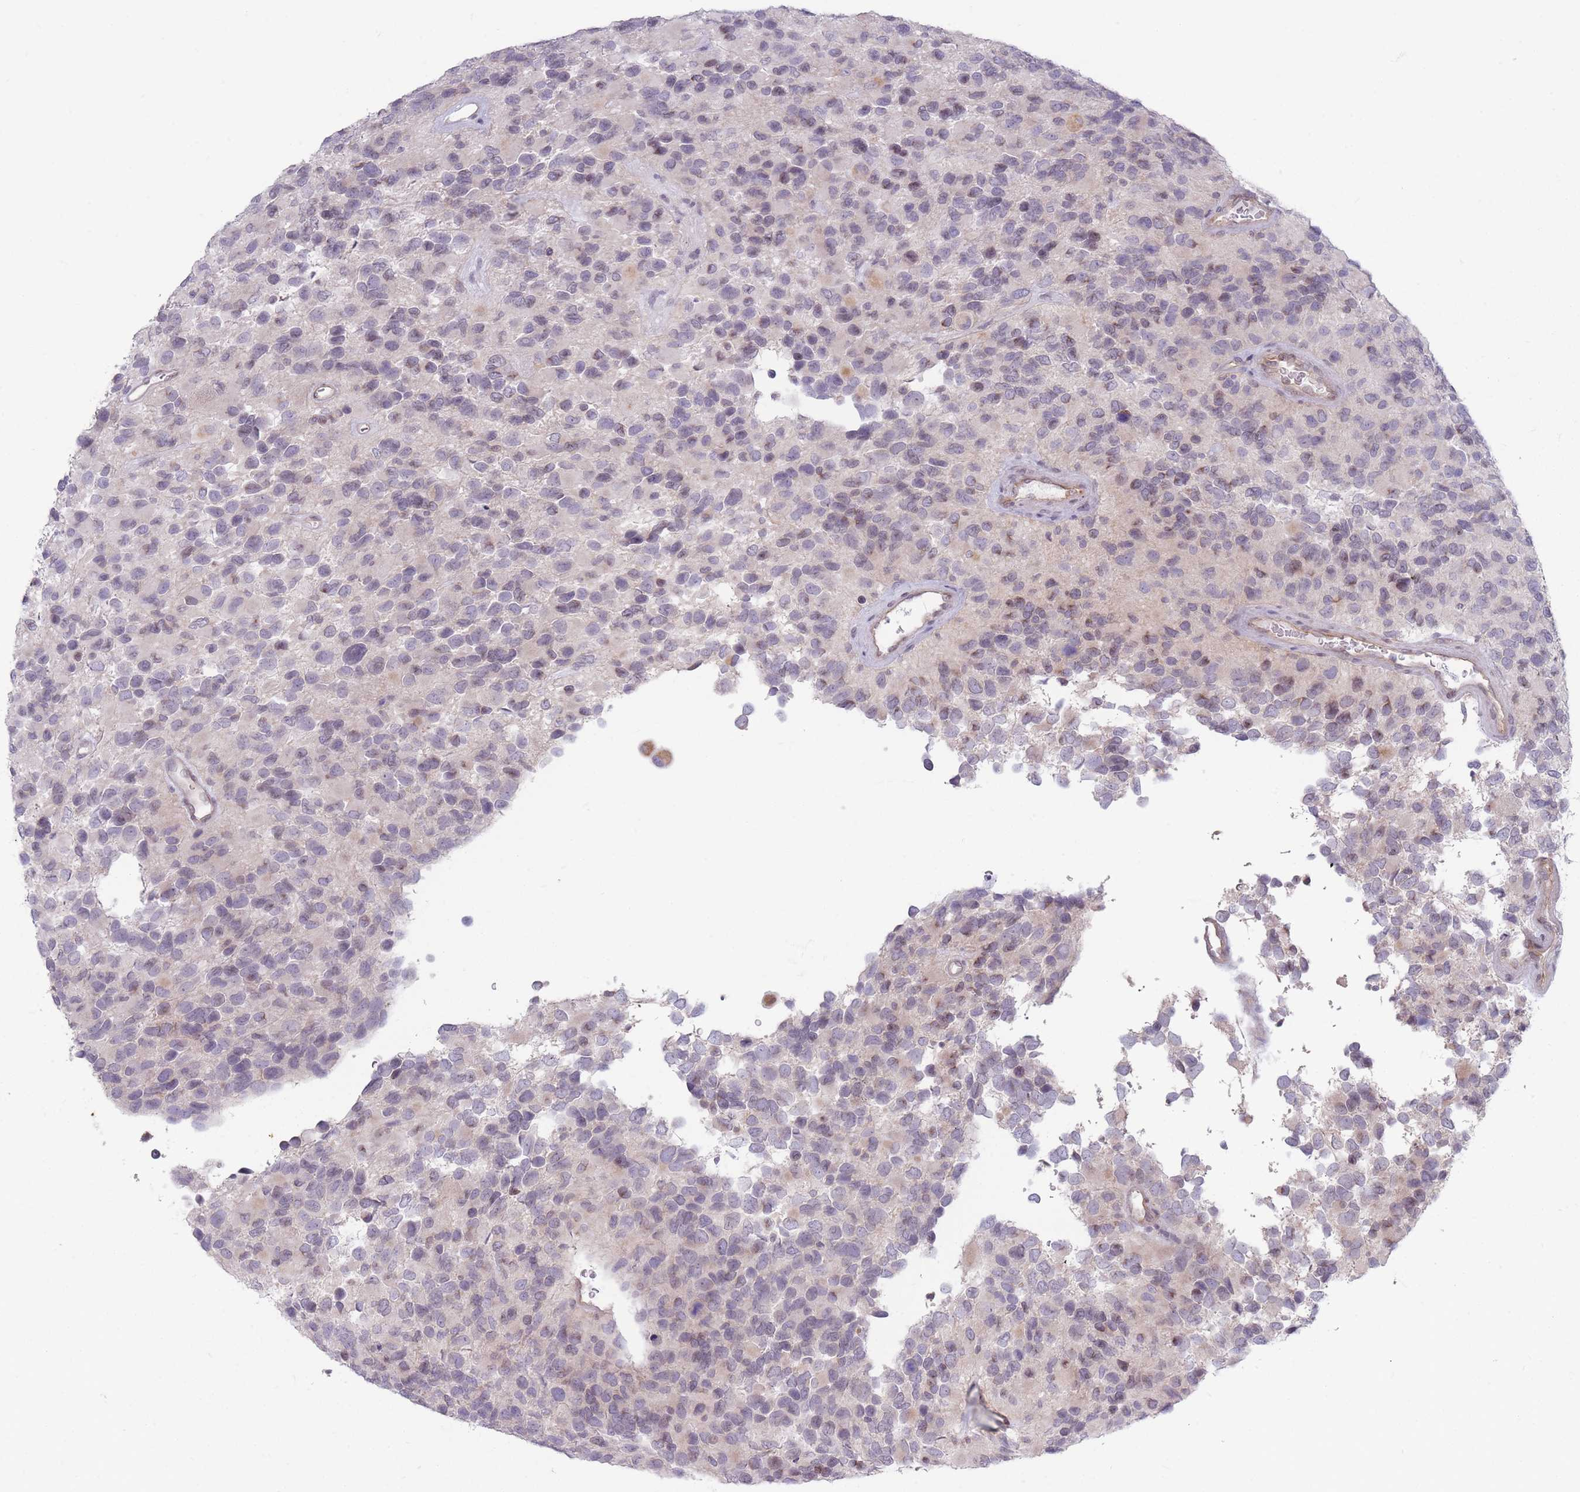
{"staining": {"intensity": "negative", "quantity": "none", "location": "none"}, "tissue": "glioma", "cell_type": "Tumor cells", "image_type": "cancer", "snomed": [{"axis": "morphology", "description": "Glioma, malignant, High grade"}, {"axis": "topography", "description": "Brain"}], "caption": "DAB immunohistochemical staining of high-grade glioma (malignant) demonstrates no significant expression in tumor cells. Nuclei are stained in blue.", "gene": "VRK2", "patient": {"sex": "male", "age": 77}}